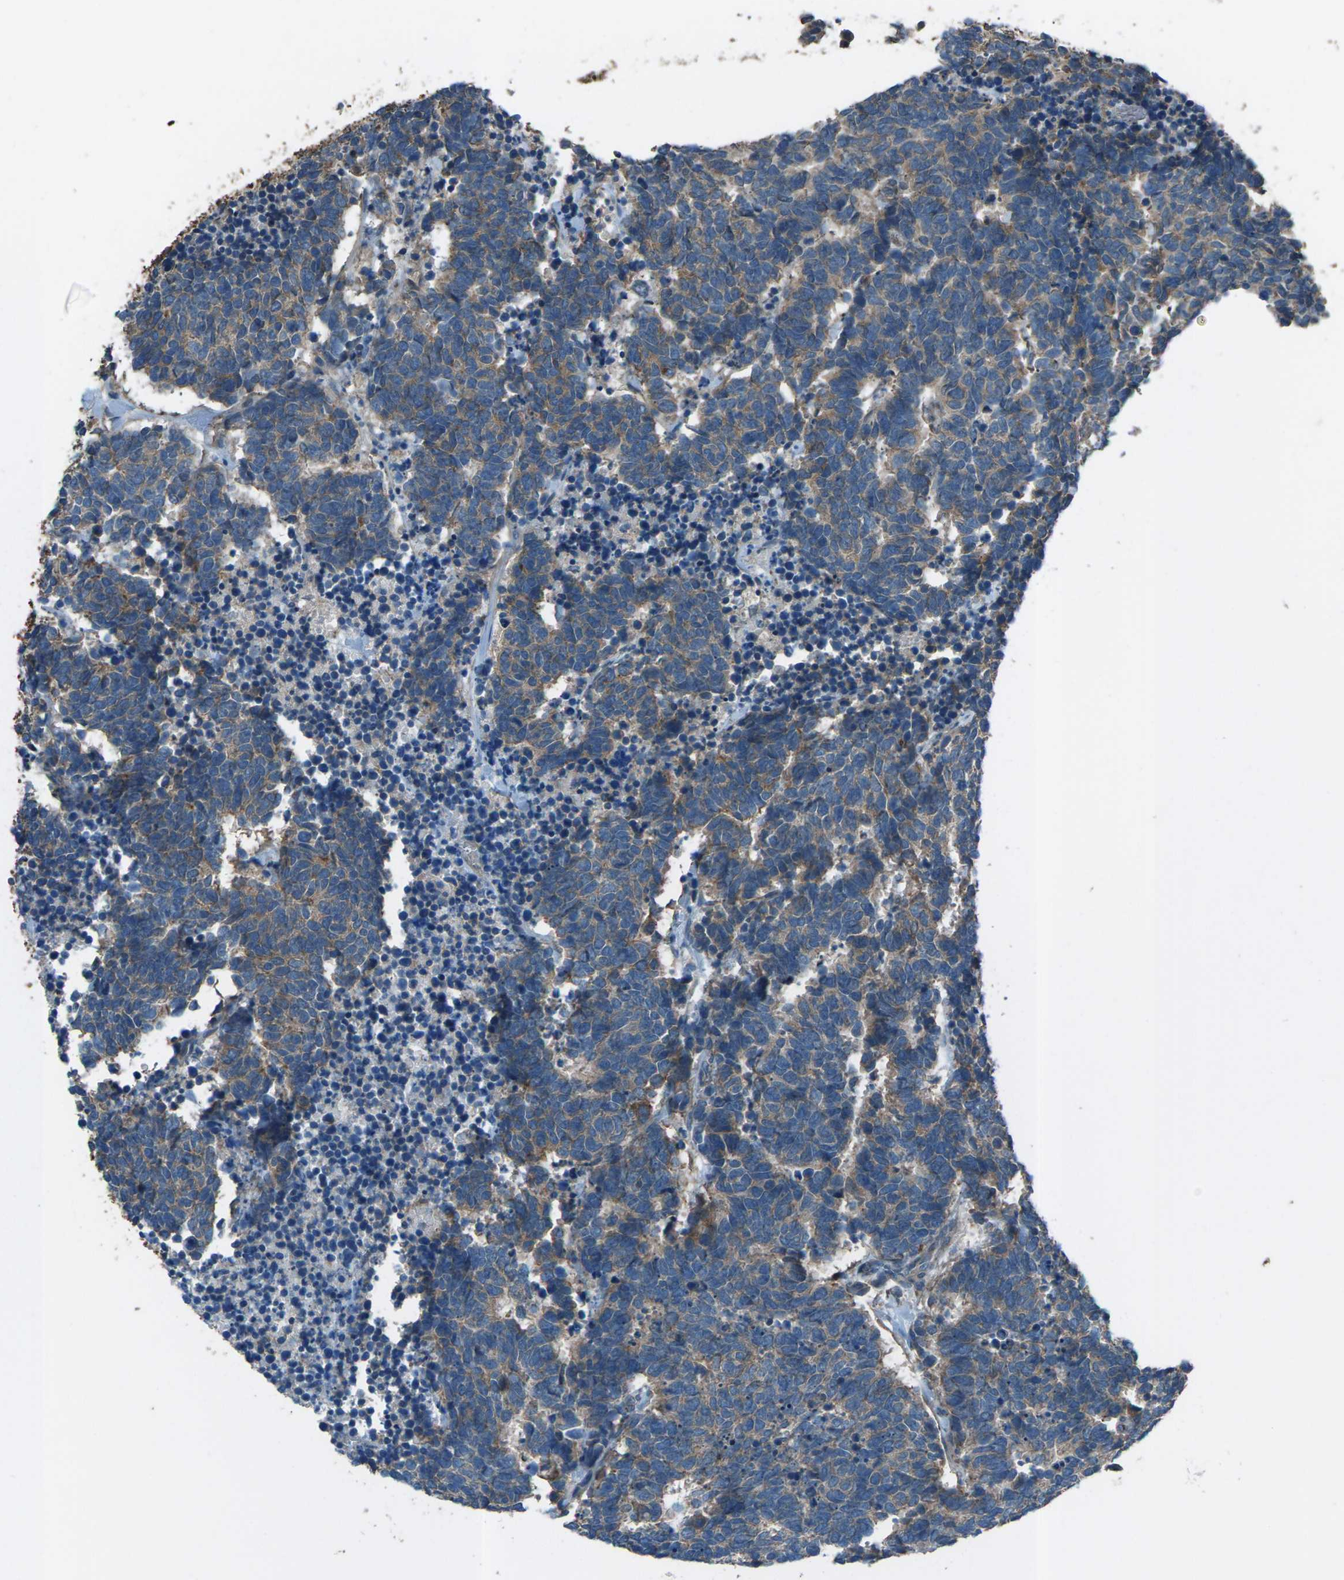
{"staining": {"intensity": "weak", "quantity": "25%-75%", "location": "cytoplasmic/membranous"}, "tissue": "carcinoid", "cell_type": "Tumor cells", "image_type": "cancer", "snomed": [{"axis": "morphology", "description": "Carcinoma, NOS"}, {"axis": "morphology", "description": "Carcinoid, malignant, NOS"}, {"axis": "topography", "description": "Urinary bladder"}], "caption": "Tumor cells reveal weak cytoplasmic/membranous expression in approximately 25%-75% of cells in carcinoid.", "gene": "CMTM4", "patient": {"sex": "male", "age": 57}}